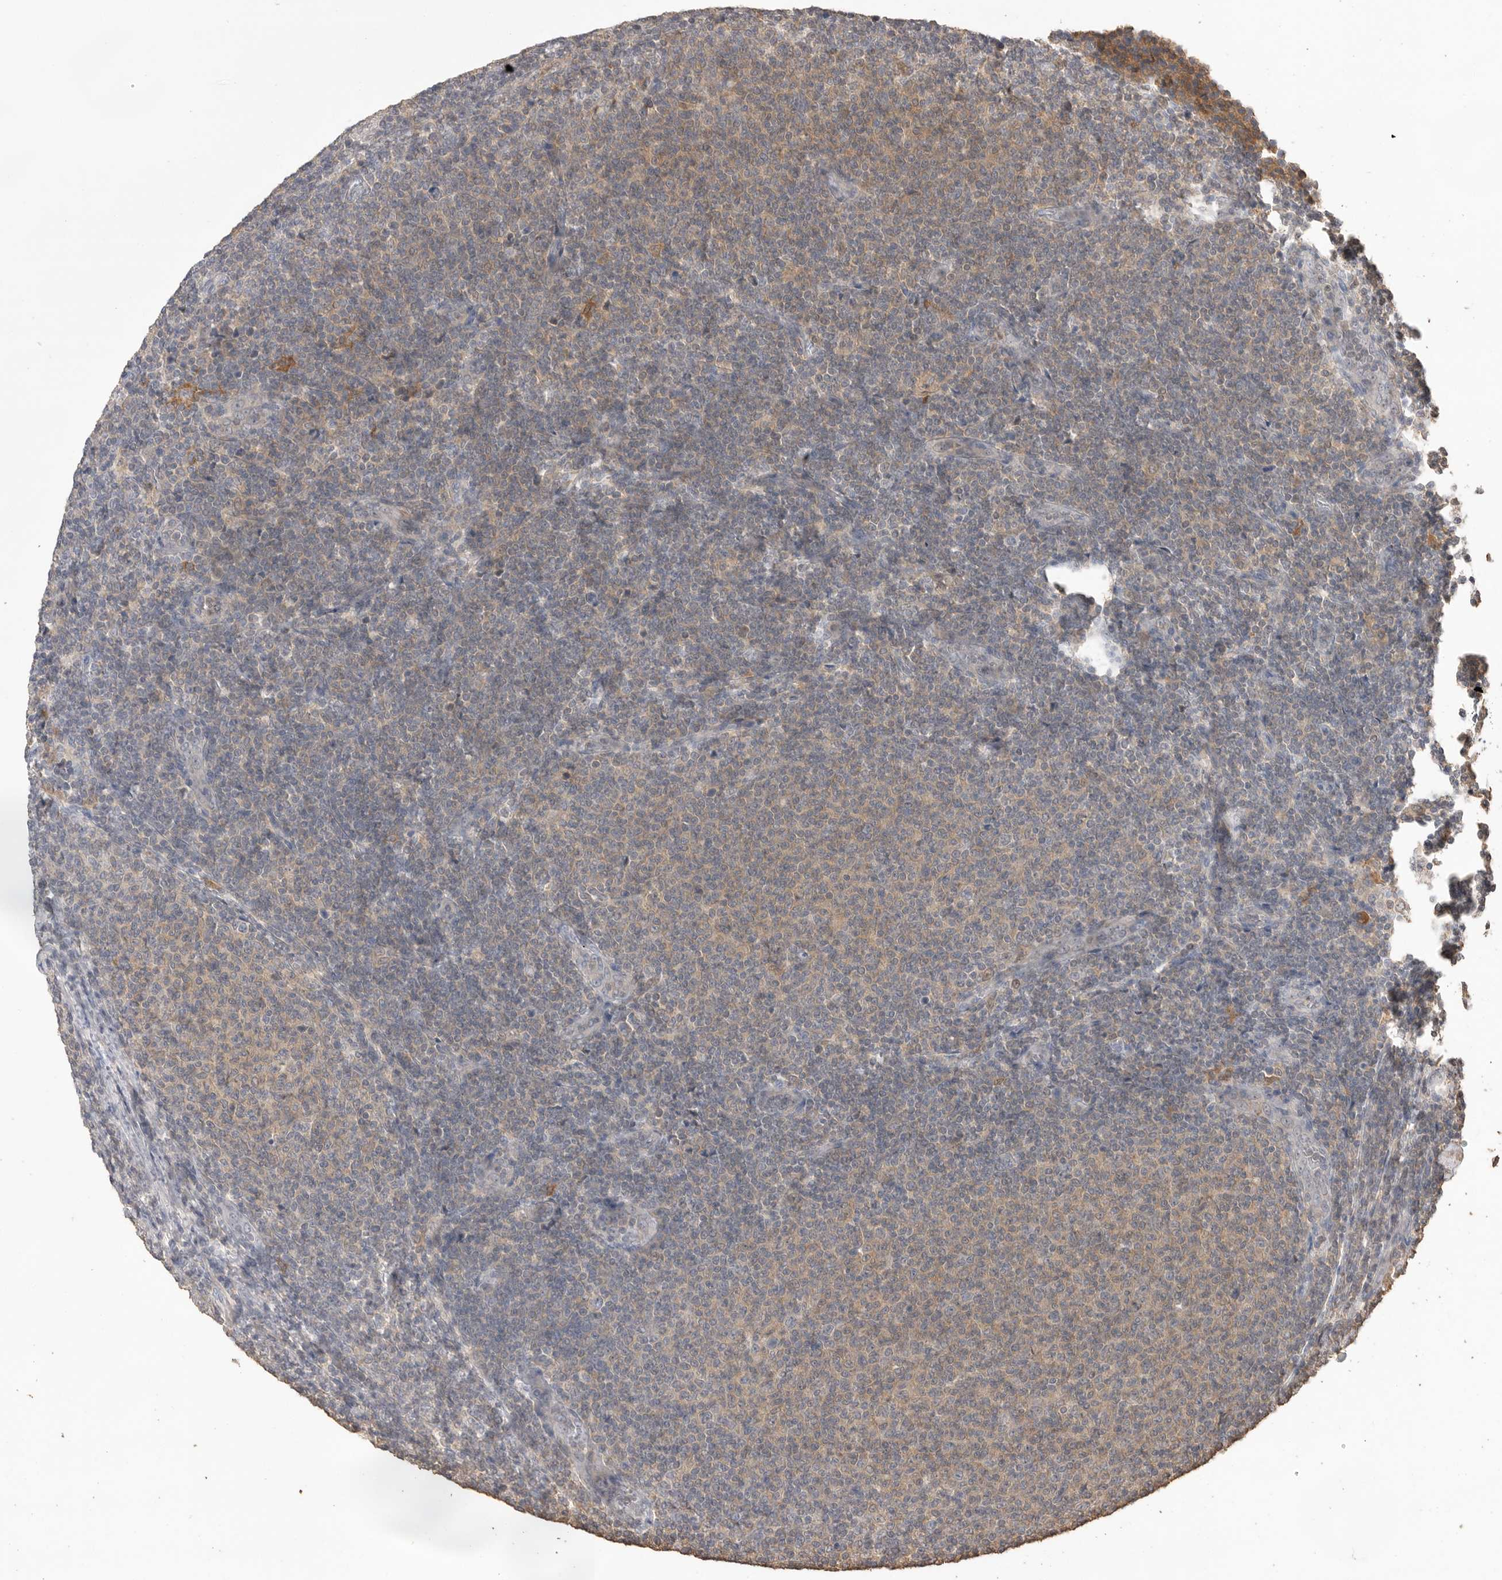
{"staining": {"intensity": "weak", "quantity": "25%-75%", "location": "cytoplasmic/membranous"}, "tissue": "lymphoma", "cell_type": "Tumor cells", "image_type": "cancer", "snomed": [{"axis": "morphology", "description": "Malignant lymphoma, non-Hodgkin's type, Low grade"}, {"axis": "topography", "description": "Lymph node"}], "caption": "Human lymphoma stained for a protein (brown) reveals weak cytoplasmic/membranous positive expression in approximately 25%-75% of tumor cells.", "gene": "MAP2K1", "patient": {"sex": "male", "age": 66}}